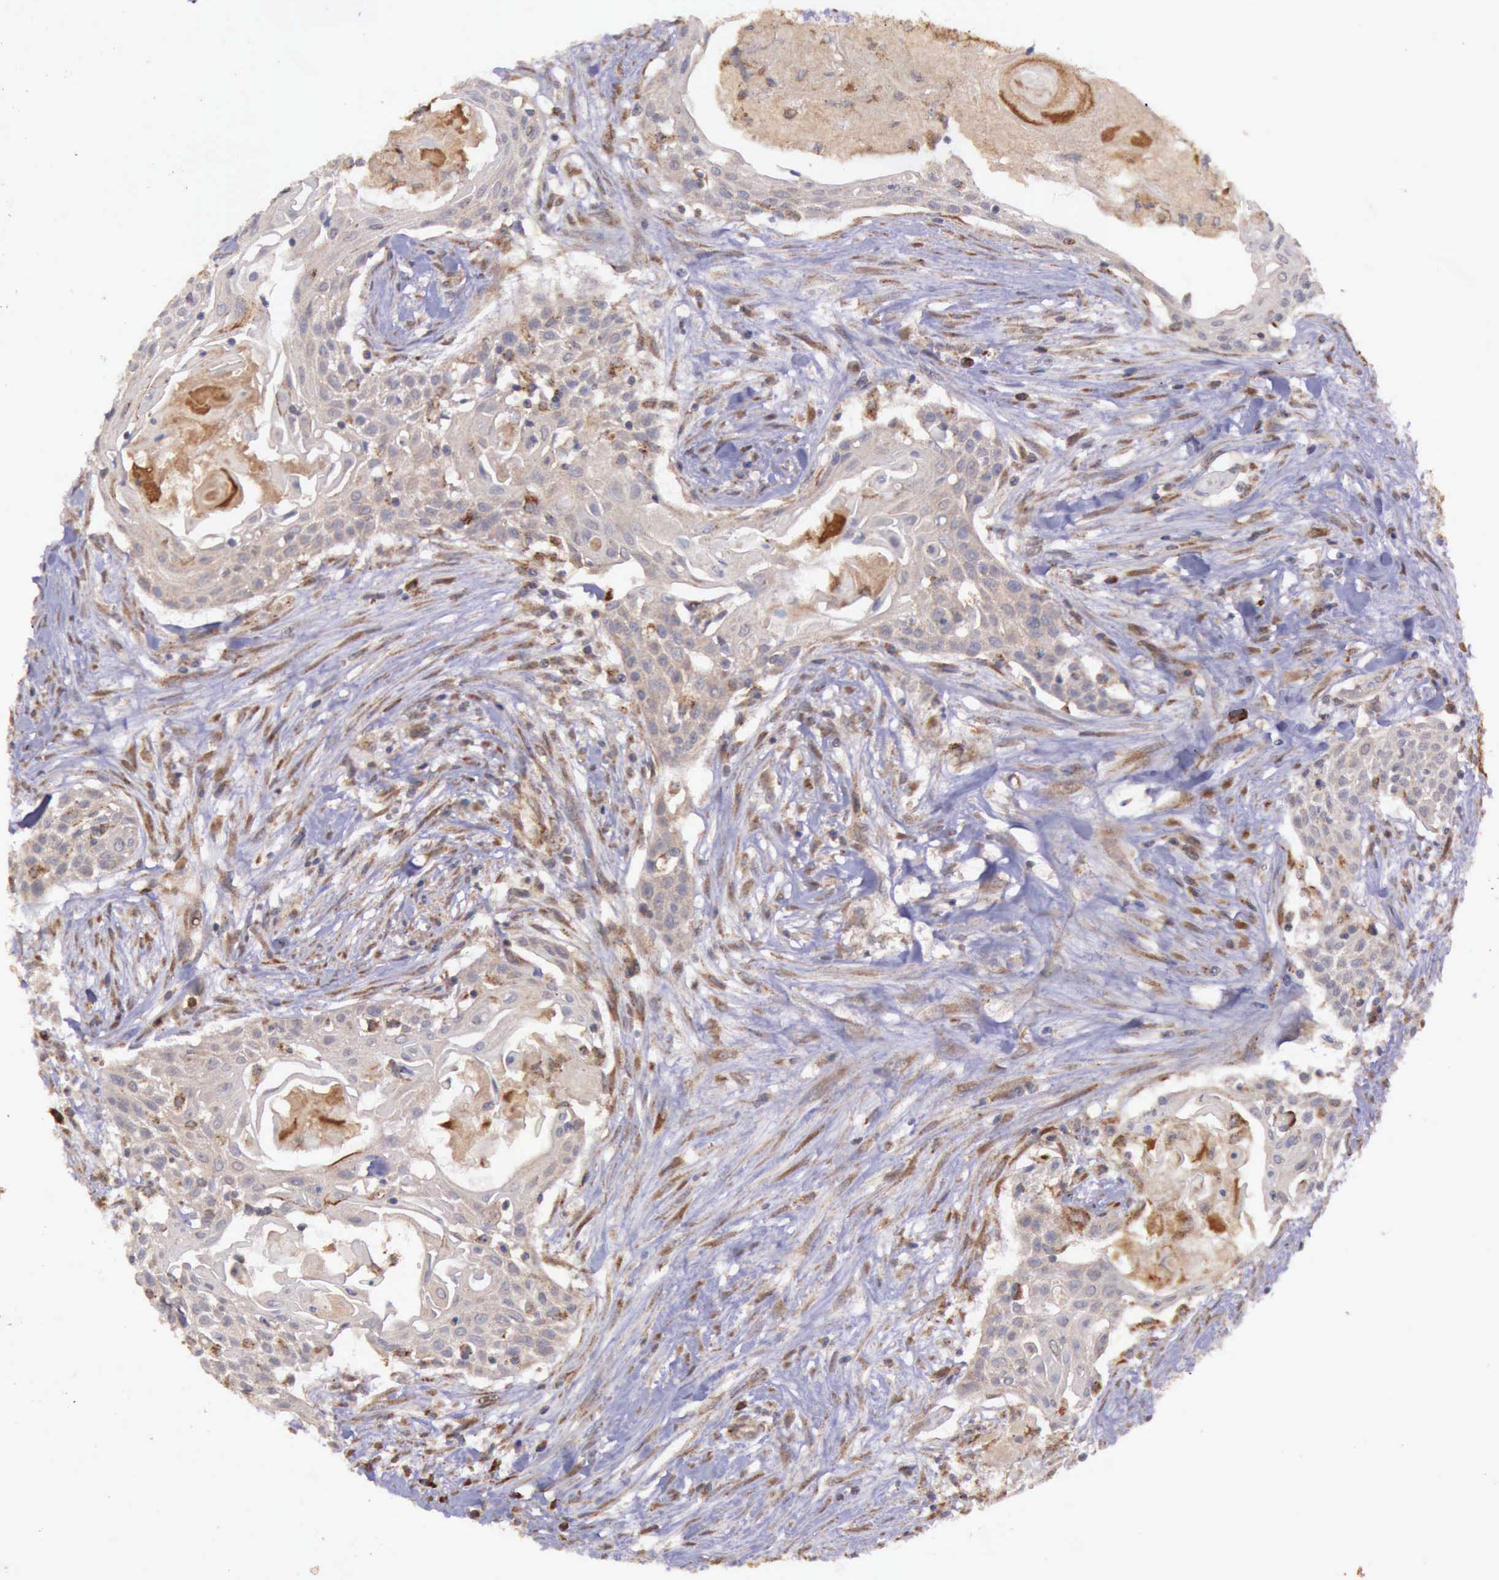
{"staining": {"intensity": "weak", "quantity": ">75%", "location": "cytoplasmic/membranous"}, "tissue": "head and neck cancer", "cell_type": "Tumor cells", "image_type": "cancer", "snomed": [{"axis": "morphology", "description": "Squamous cell carcinoma, NOS"}, {"axis": "morphology", "description": "Squamous cell carcinoma, metastatic, NOS"}, {"axis": "topography", "description": "Lymph node"}, {"axis": "topography", "description": "Salivary gland"}, {"axis": "topography", "description": "Head-Neck"}], "caption": "This is a photomicrograph of IHC staining of metastatic squamous cell carcinoma (head and neck), which shows weak positivity in the cytoplasmic/membranous of tumor cells.", "gene": "ARMCX3", "patient": {"sex": "female", "age": 74}}